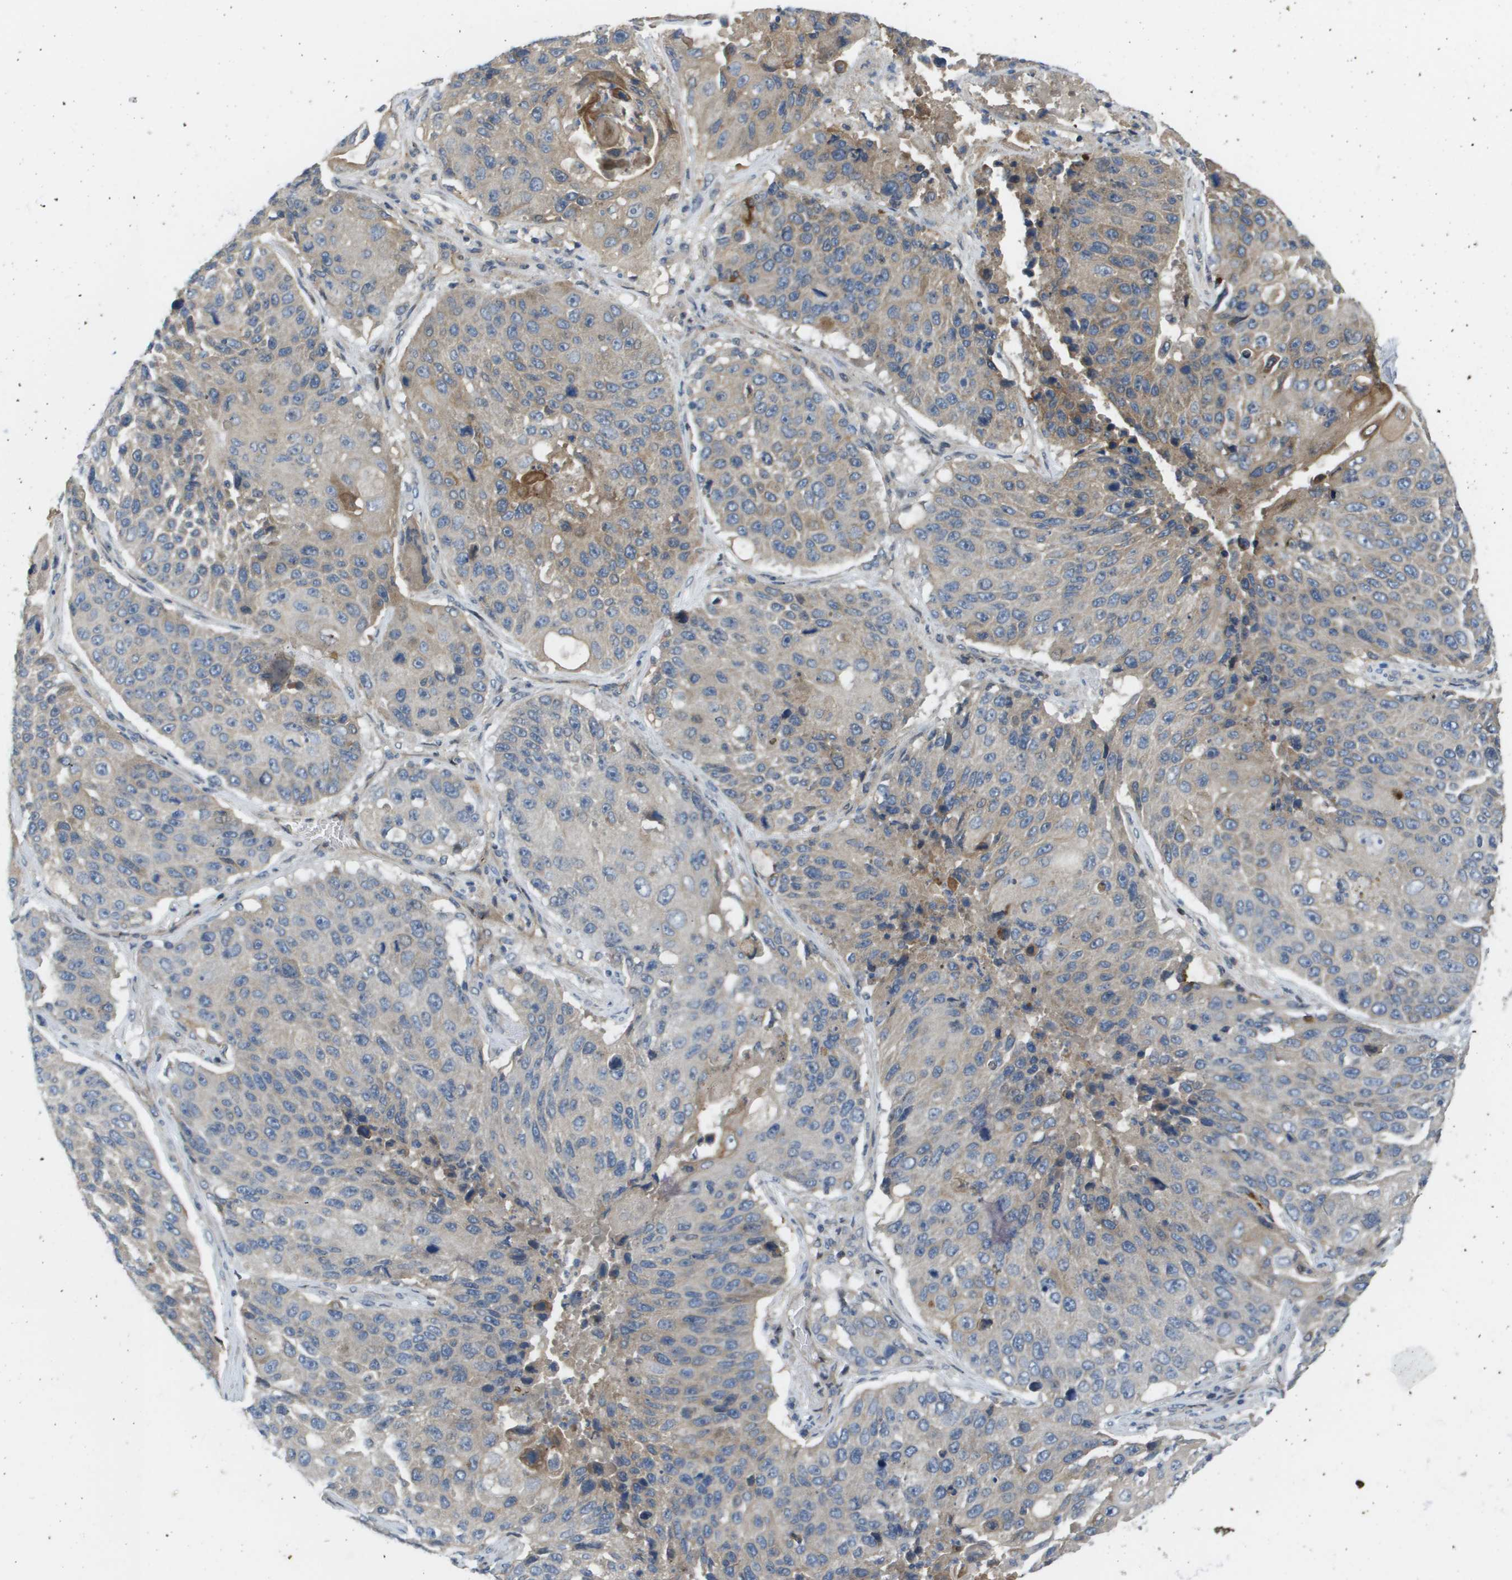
{"staining": {"intensity": "weak", "quantity": "<25%", "location": "cytoplasmic/membranous"}, "tissue": "lung cancer", "cell_type": "Tumor cells", "image_type": "cancer", "snomed": [{"axis": "morphology", "description": "Squamous cell carcinoma, NOS"}, {"axis": "topography", "description": "Lung"}], "caption": "Human lung cancer stained for a protein using immunohistochemistry (IHC) displays no staining in tumor cells.", "gene": "KRT23", "patient": {"sex": "male", "age": 61}}